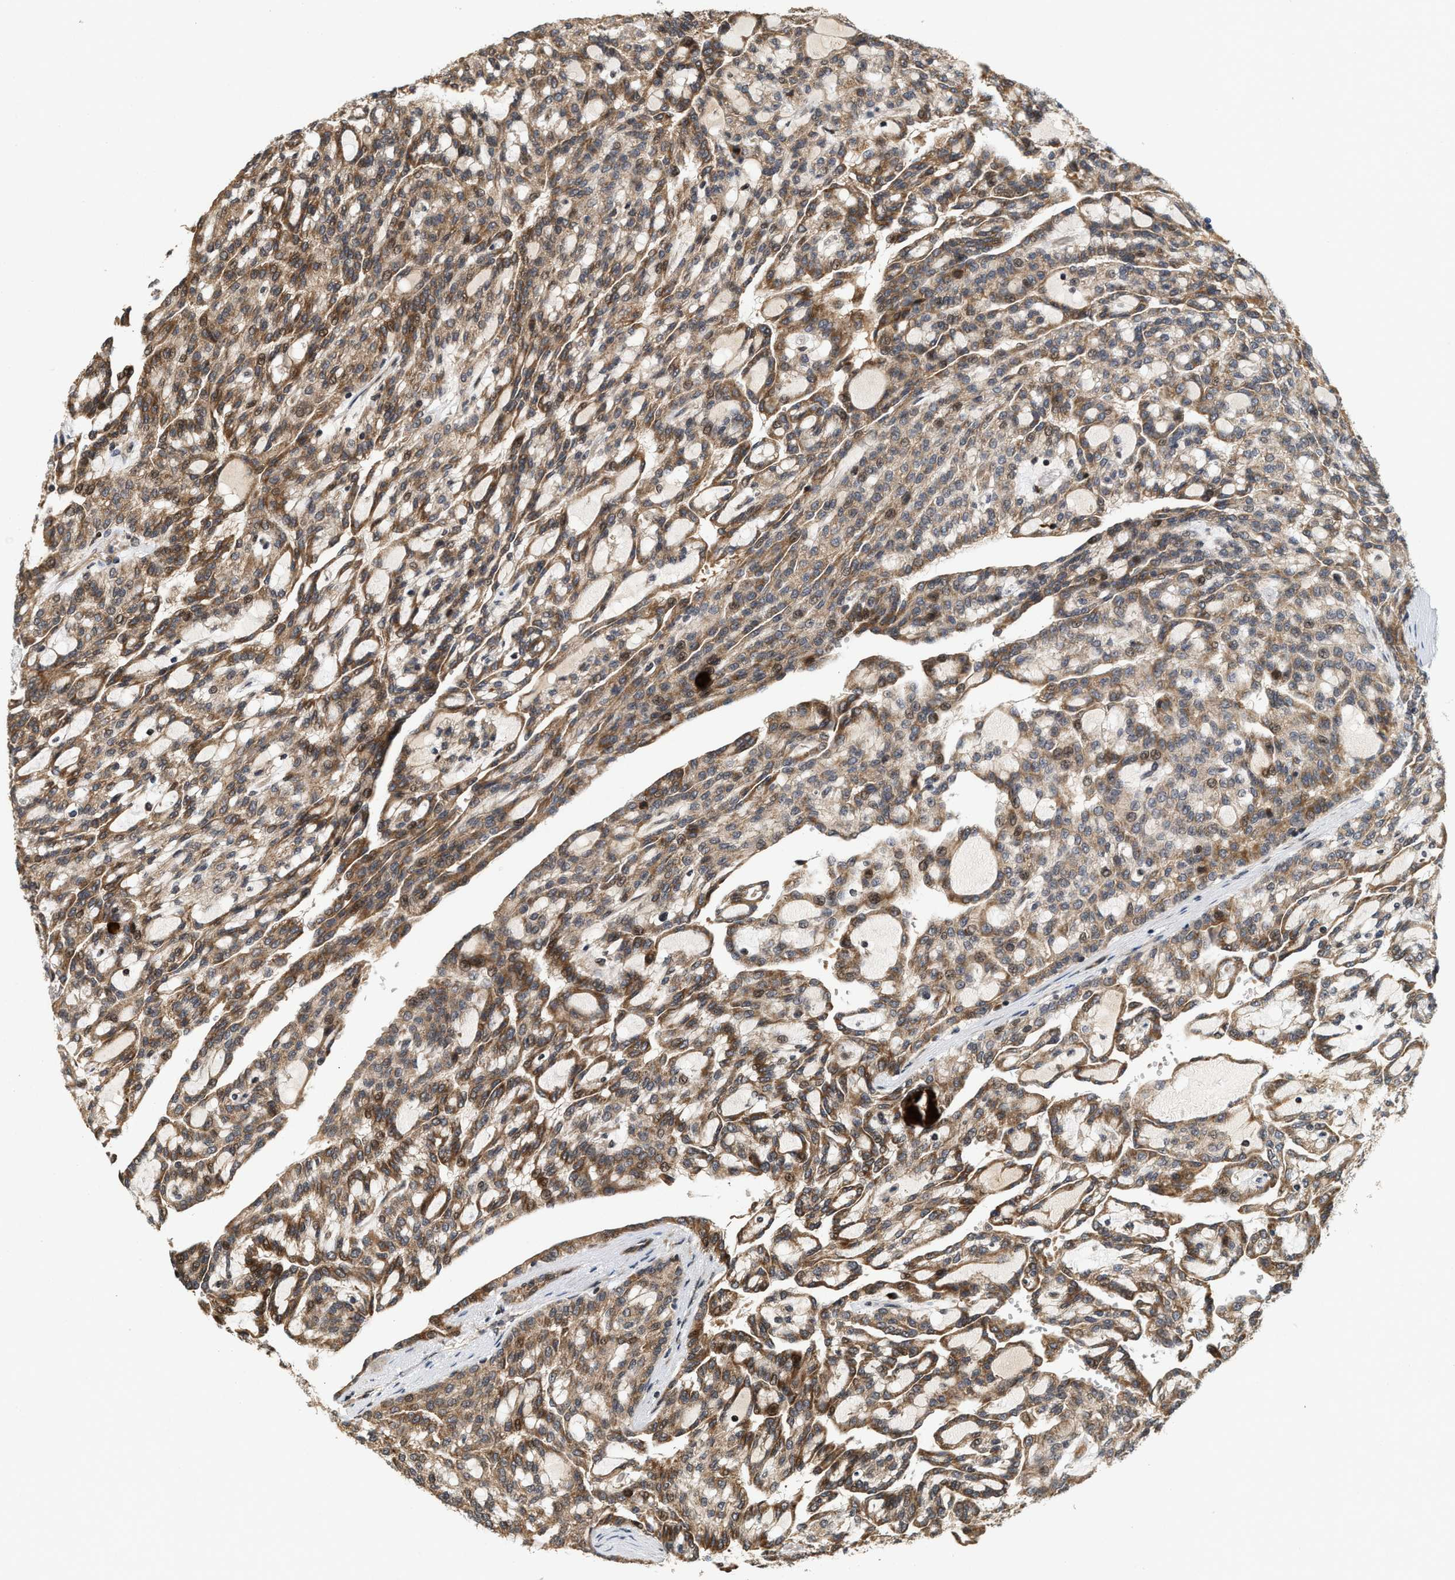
{"staining": {"intensity": "moderate", "quantity": ">75%", "location": "cytoplasmic/membranous,nuclear"}, "tissue": "renal cancer", "cell_type": "Tumor cells", "image_type": "cancer", "snomed": [{"axis": "morphology", "description": "Adenocarcinoma, NOS"}, {"axis": "topography", "description": "Kidney"}], "caption": "Protein staining displays moderate cytoplasmic/membranous and nuclear staining in about >75% of tumor cells in renal adenocarcinoma.", "gene": "ELP2", "patient": {"sex": "male", "age": 63}}